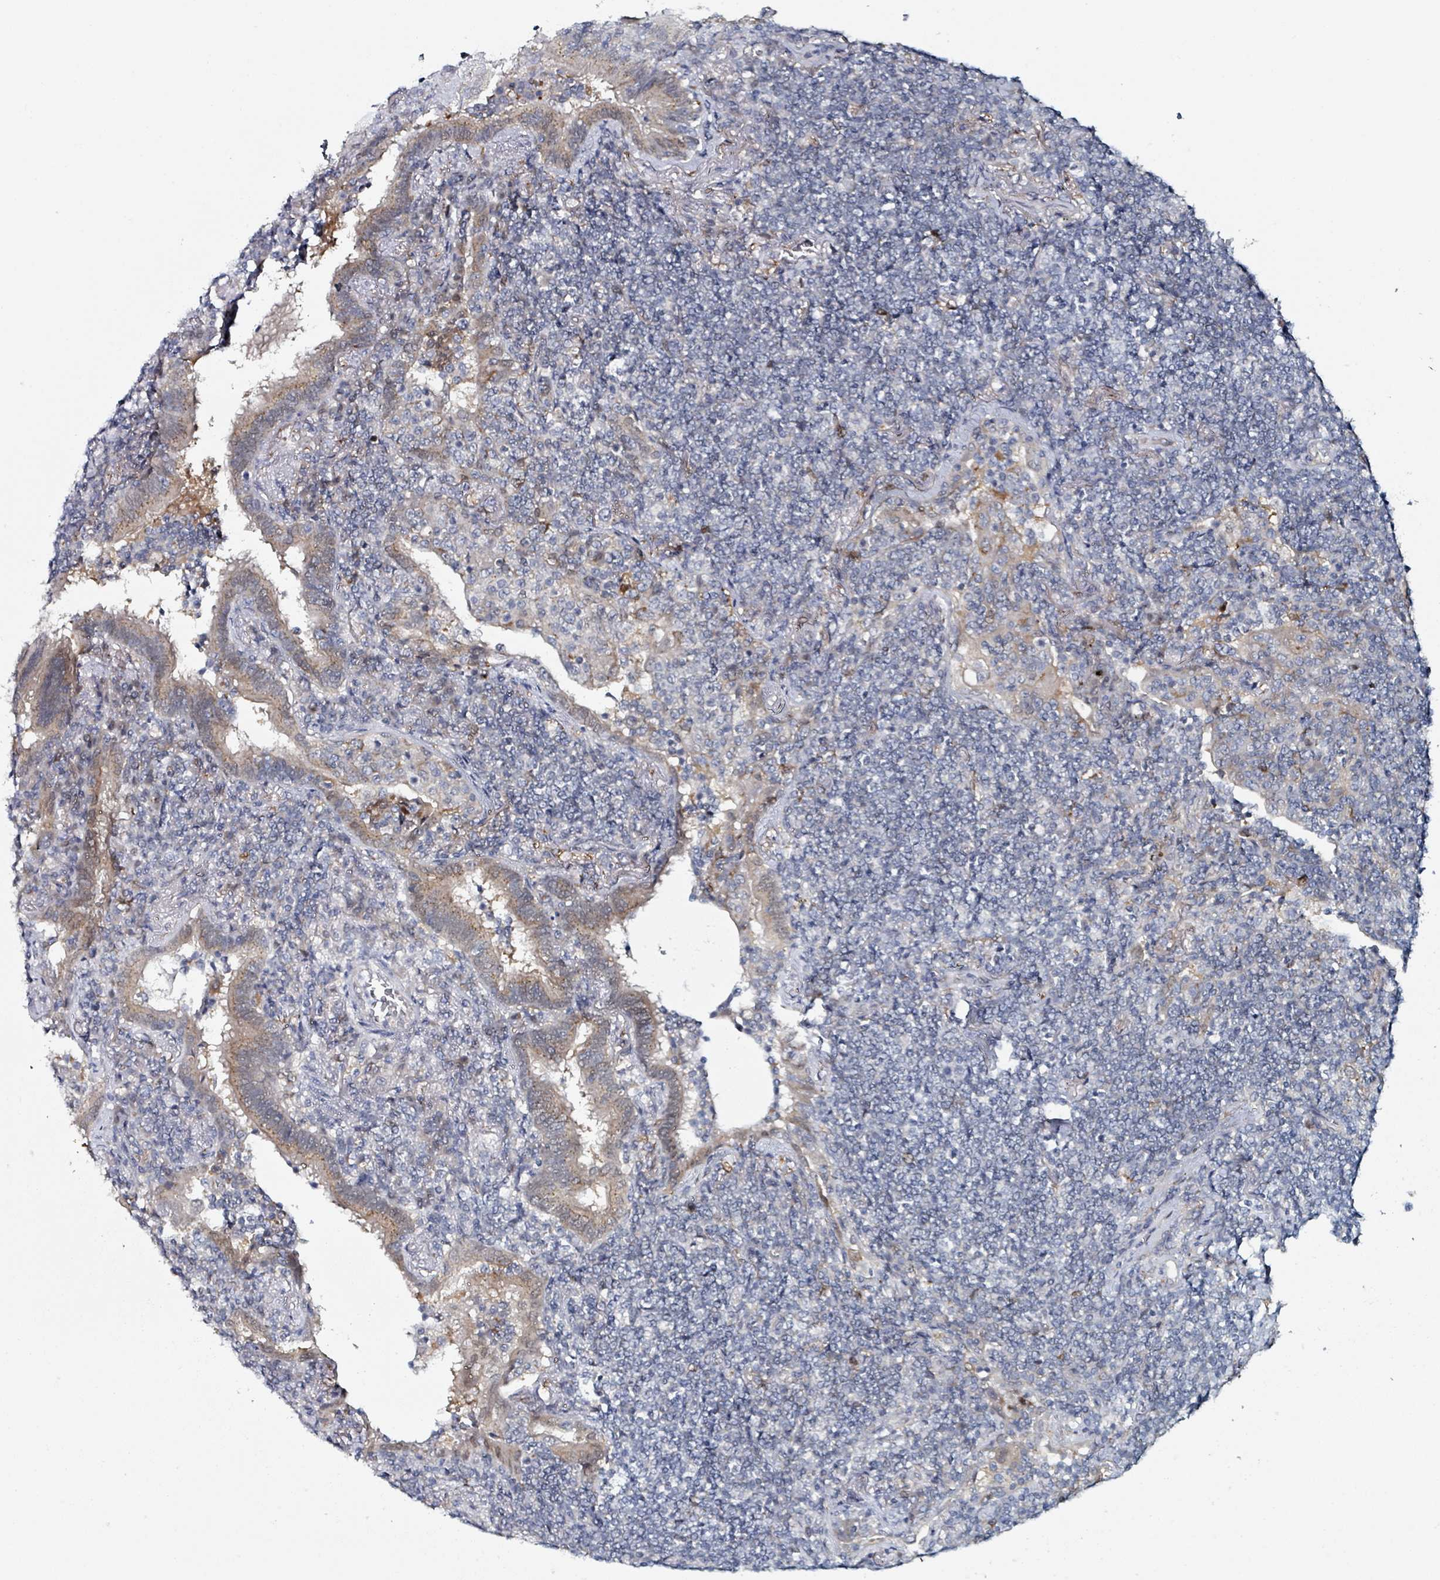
{"staining": {"intensity": "negative", "quantity": "none", "location": "none"}, "tissue": "lymphoma", "cell_type": "Tumor cells", "image_type": "cancer", "snomed": [{"axis": "morphology", "description": "Malignant lymphoma, non-Hodgkin's type, Low grade"}, {"axis": "topography", "description": "Lung"}], "caption": "Immunohistochemistry (IHC) photomicrograph of human lymphoma stained for a protein (brown), which demonstrates no expression in tumor cells.", "gene": "B3GAT3", "patient": {"sex": "female", "age": 71}}